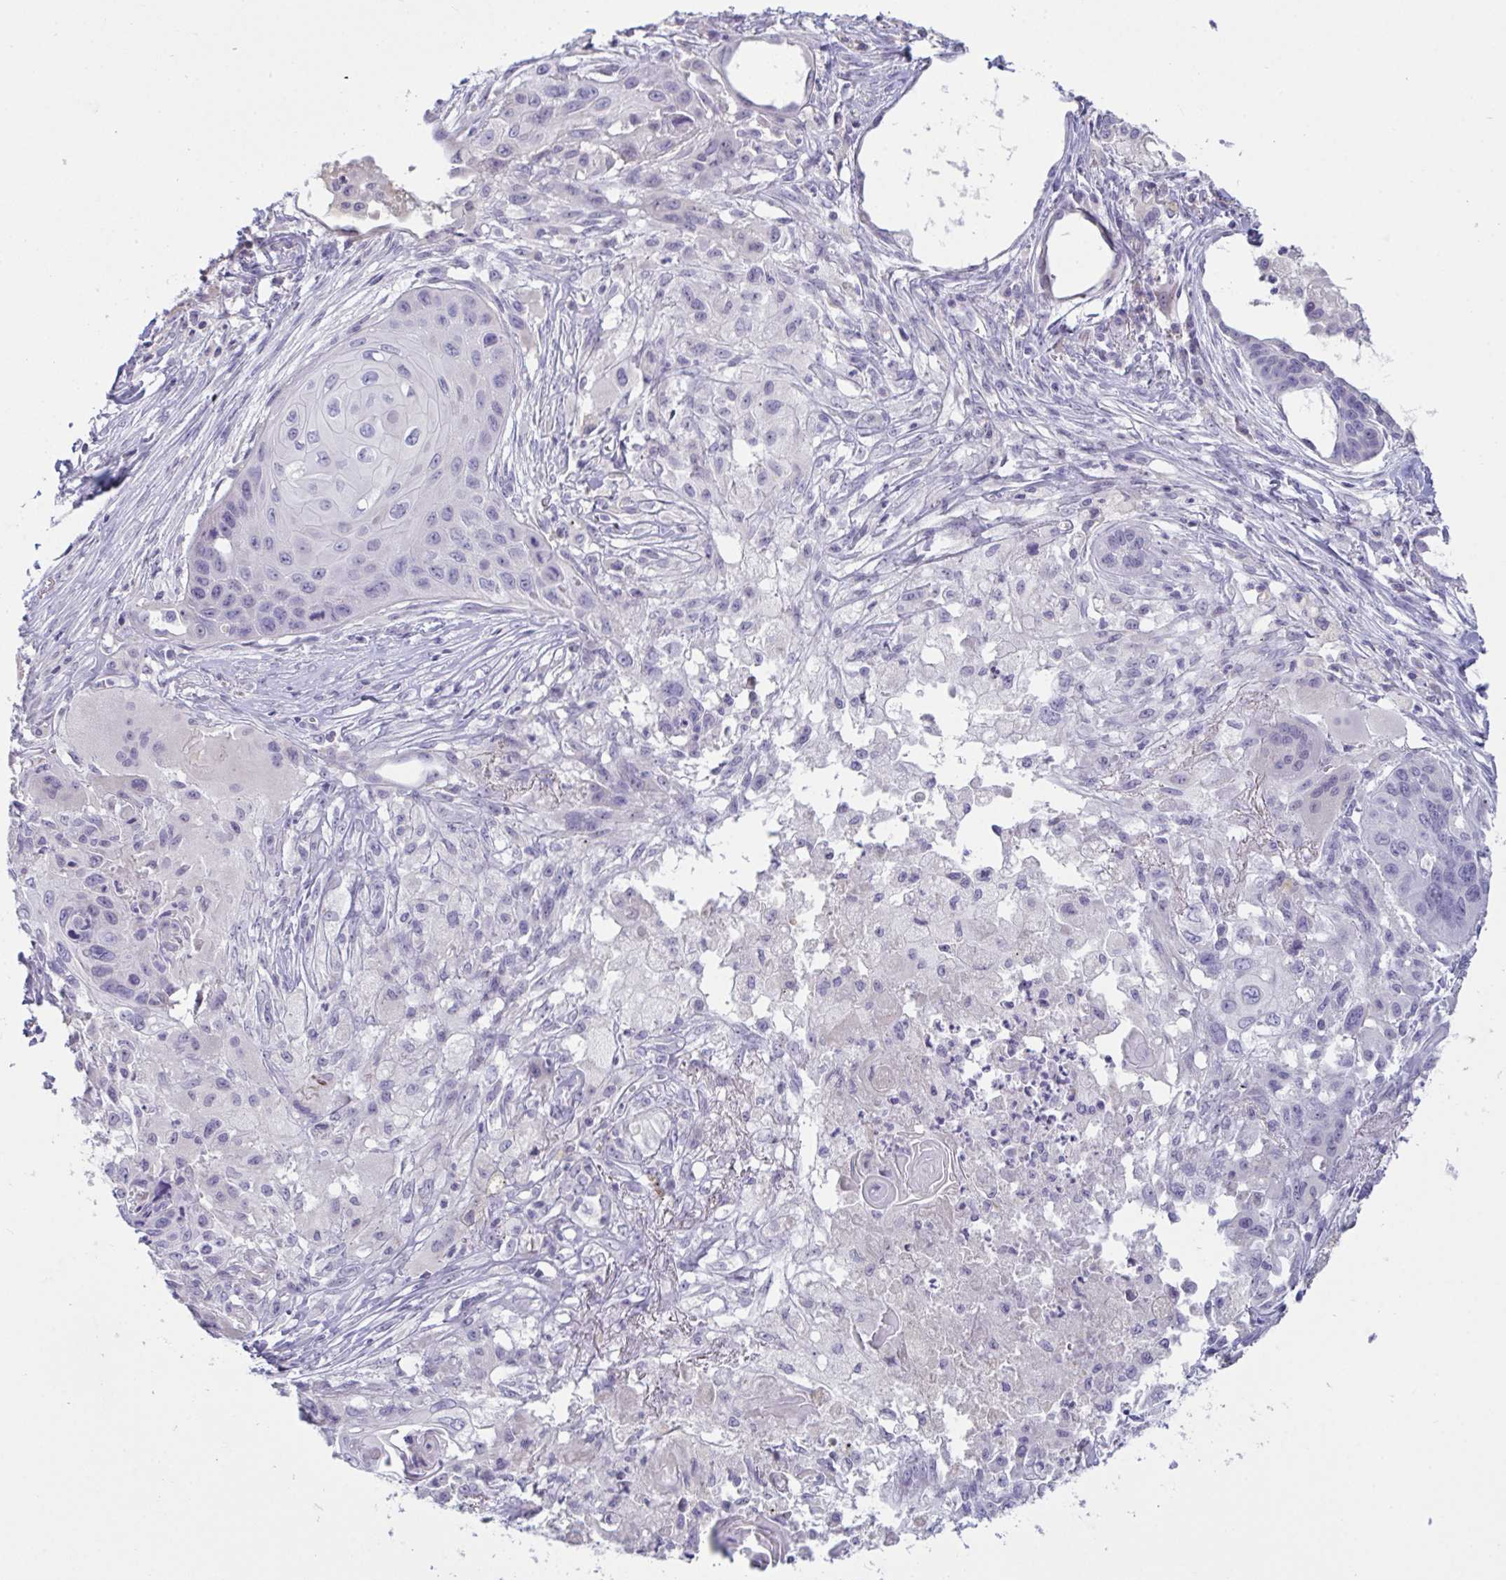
{"staining": {"intensity": "negative", "quantity": "none", "location": "none"}, "tissue": "lung cancer", "cell_type": "Tumor cells", "image_type": "cancer", "snomed": [{"axis": "morphology", "description": "Squamous cell carcinoma, NOS"}, {"axis": "topography", "description": "Lung"}], "caption": "Immunohistochemistry (IHC) of human lung squamous cell carcinoma exhibits no positivity in tumor cells.", "gene": "MYC", "patient": {"sex": "male", "age": 71}}